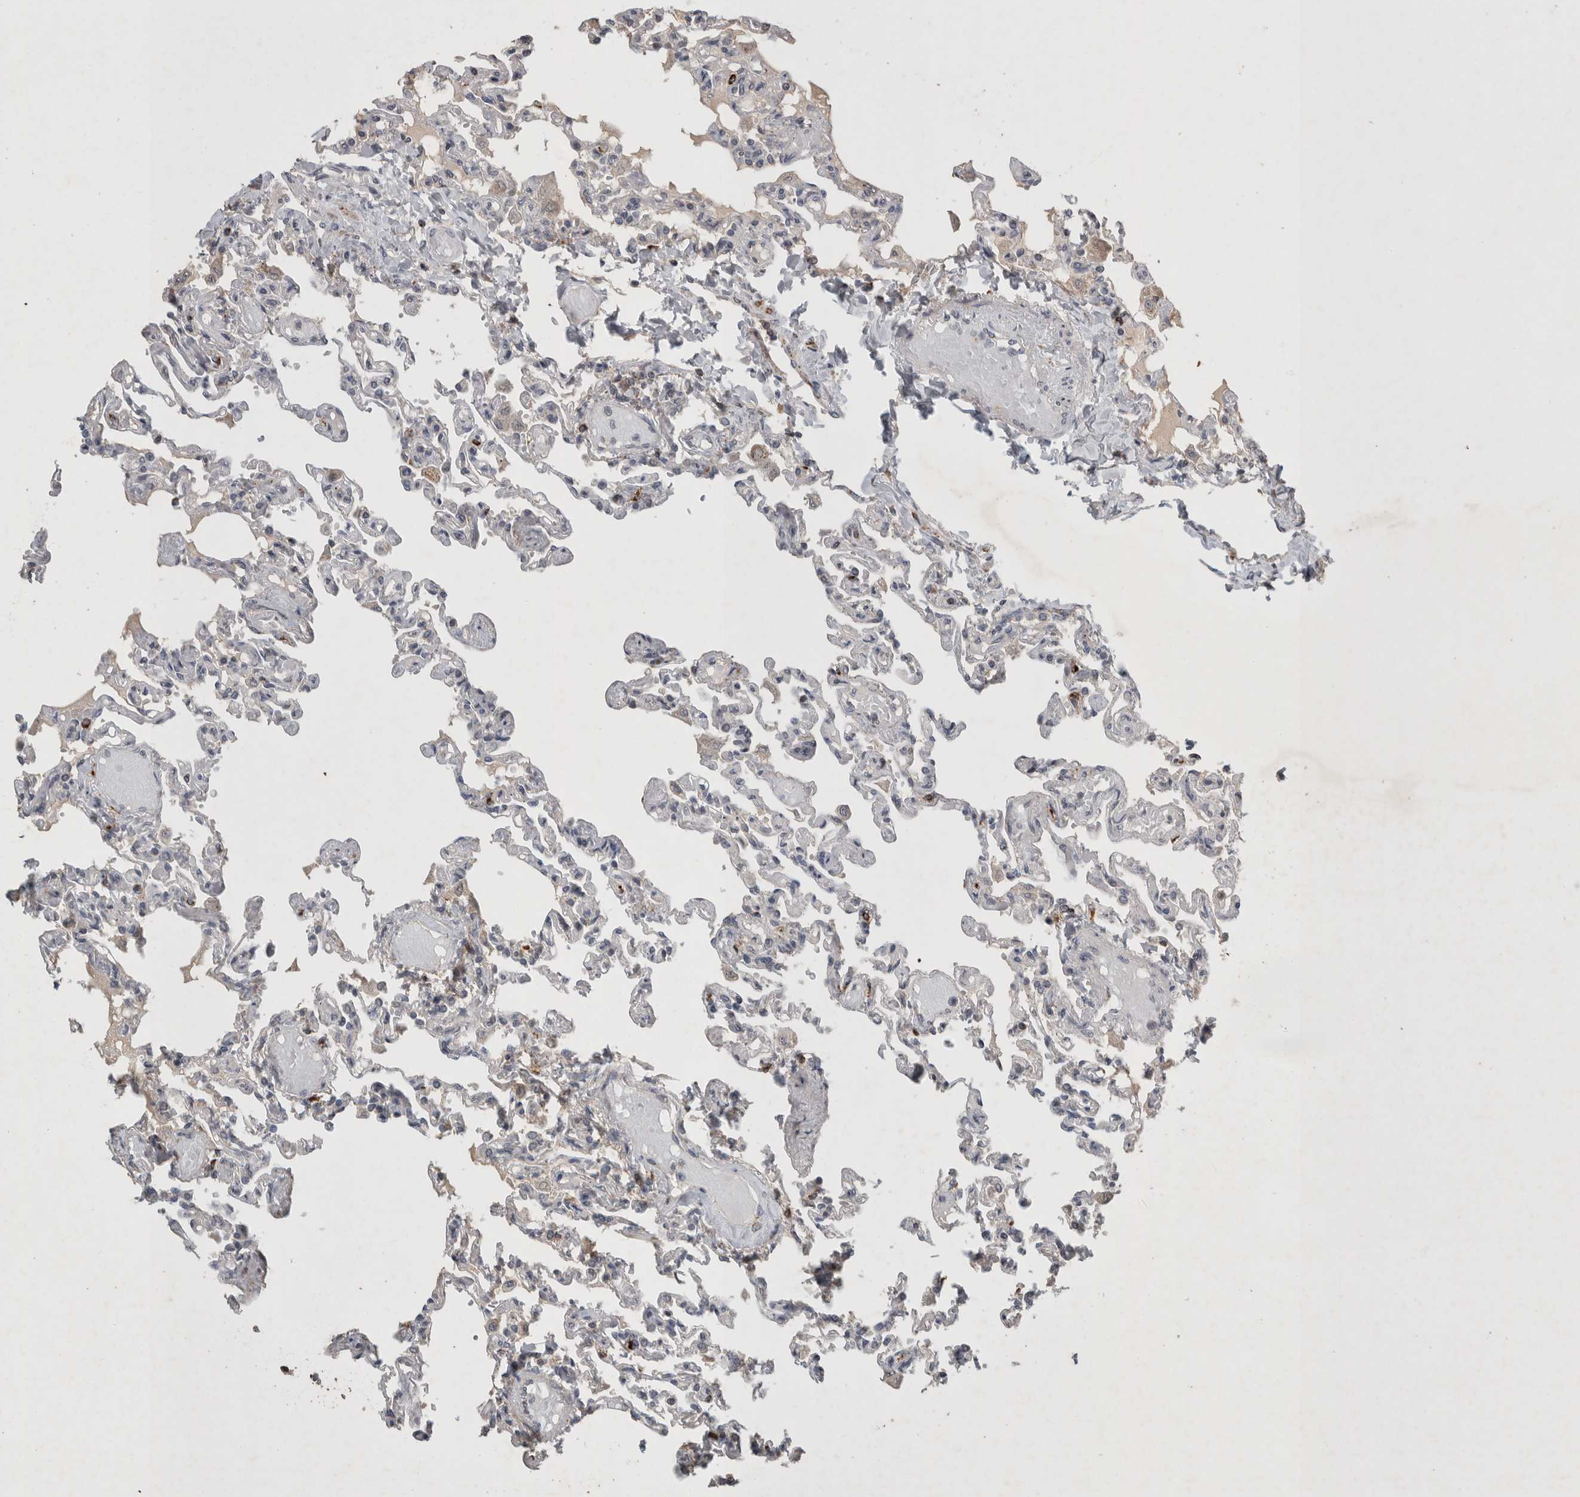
{"staining": {"intensity": "weak", "quantity": "25%-75%", "location": "cytoplasmic/membranous"}, "tissue": "lung", "cell_type": "Alveolar cells", "image_type": "normal", "snomed": [{"axis": "morphology", "description": "Normal tissue, NOS"}, {"axis": "topography", "description": "Lung"}], "caption": "A photomicrograph showing weak cytoplasmic/membranous positivity in about 25%-75% of alveolar cells in normal lung, as visualized by brown immunohistochemical staining.", "gene": "SERAC1", "patient": {"sex": "male", "age": 21}}